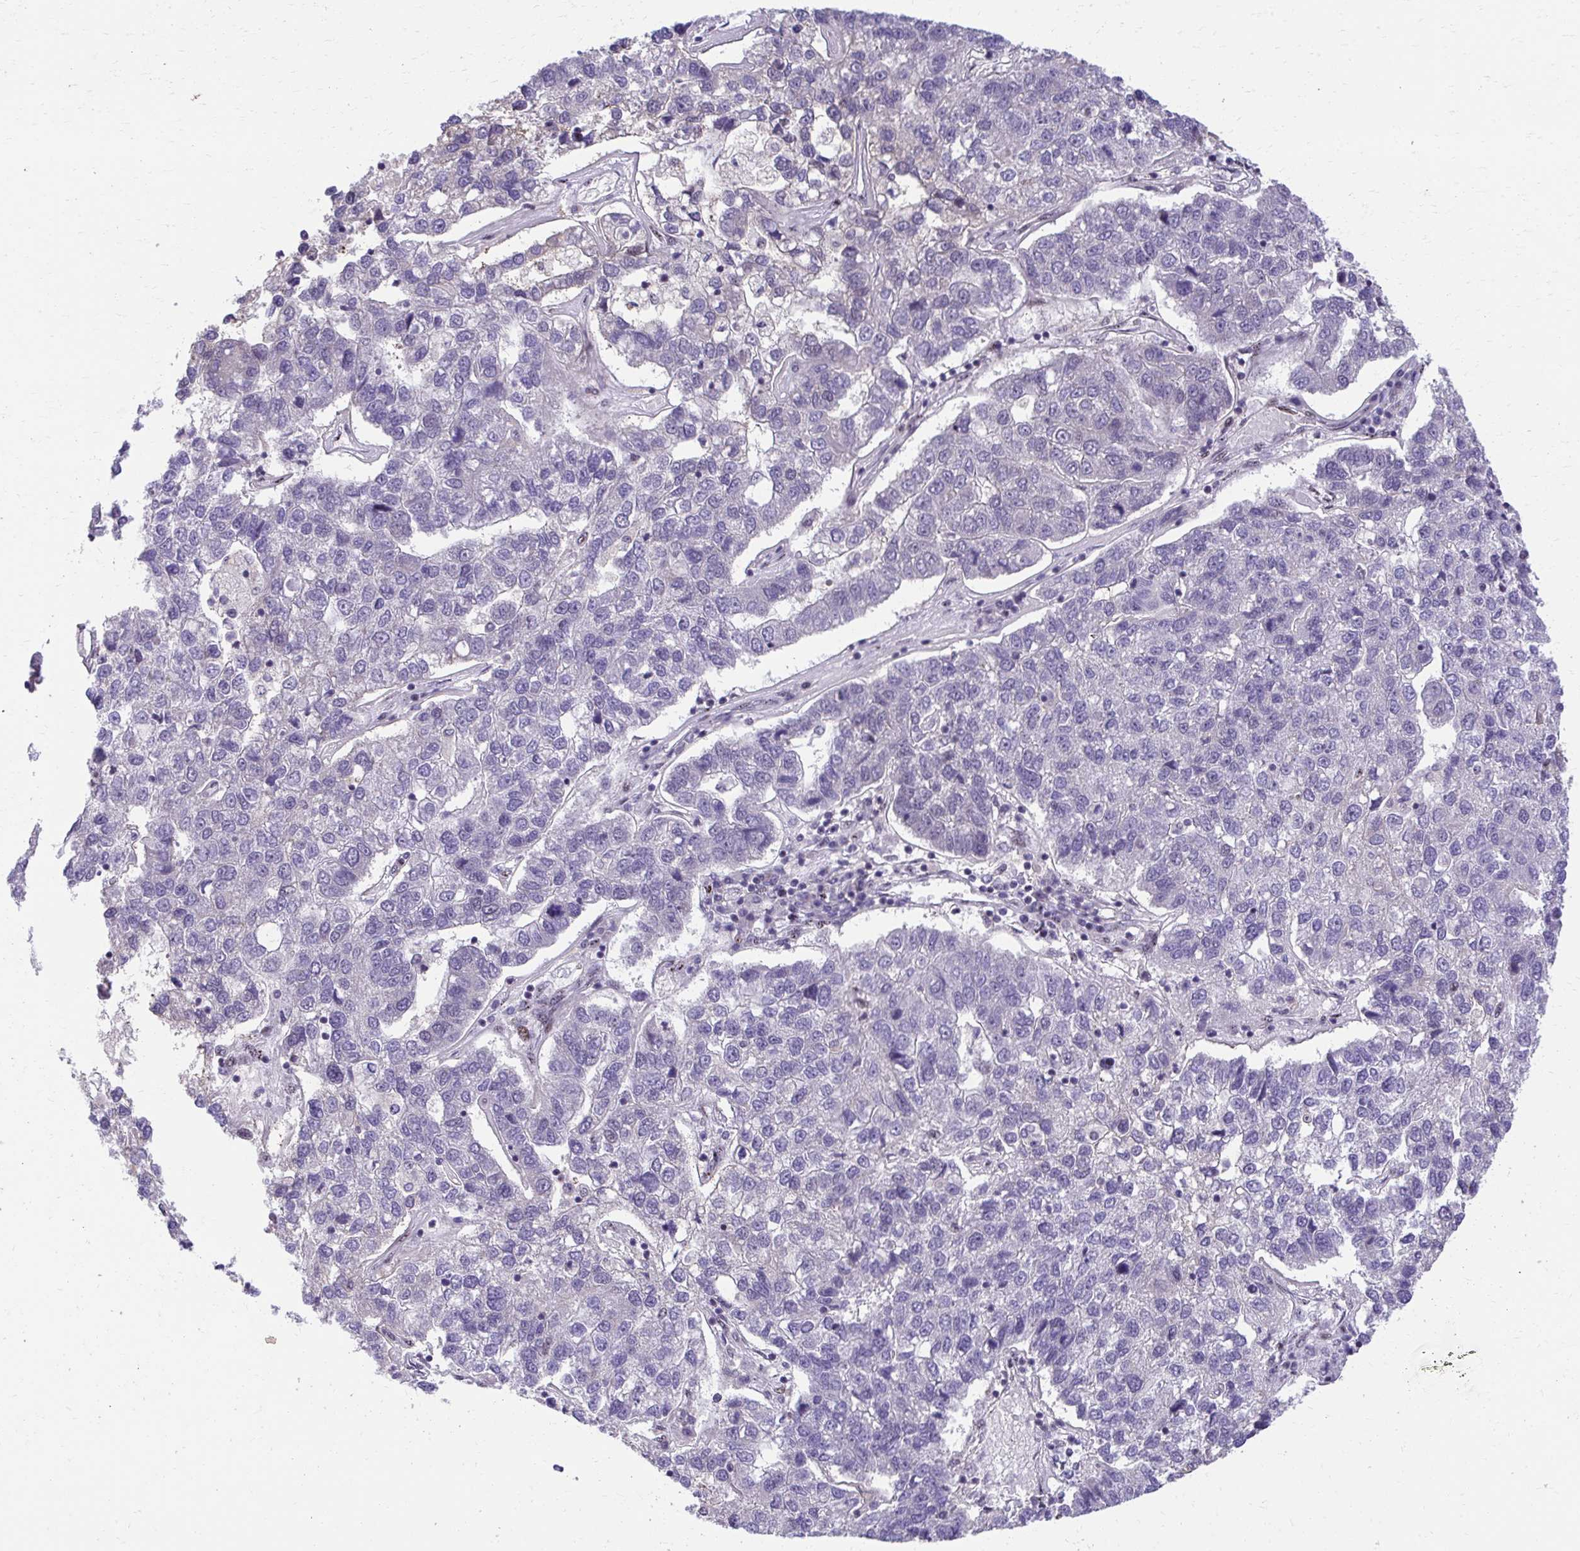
{"staining": {"intensity": "negative", "quantity": "none", "location": "none"}, "tissue": "pancreatic cancer", "cell_type": "Tumor cells", "image_type": "cancer", "snomed": [{"axis": "morphology", "description": "Adenocarcinoma, NOS"}, {"axis": "topography", "description": "Pancreas"}], "caption": "High power microscopy histopathology image of an immunohistochemistry micrograph of adenocarcinoma (pancreatic), revealing no significant staining in tumor cells.", "gene": "HOXA4", "patient": {"sex": "female", "age": 61}}